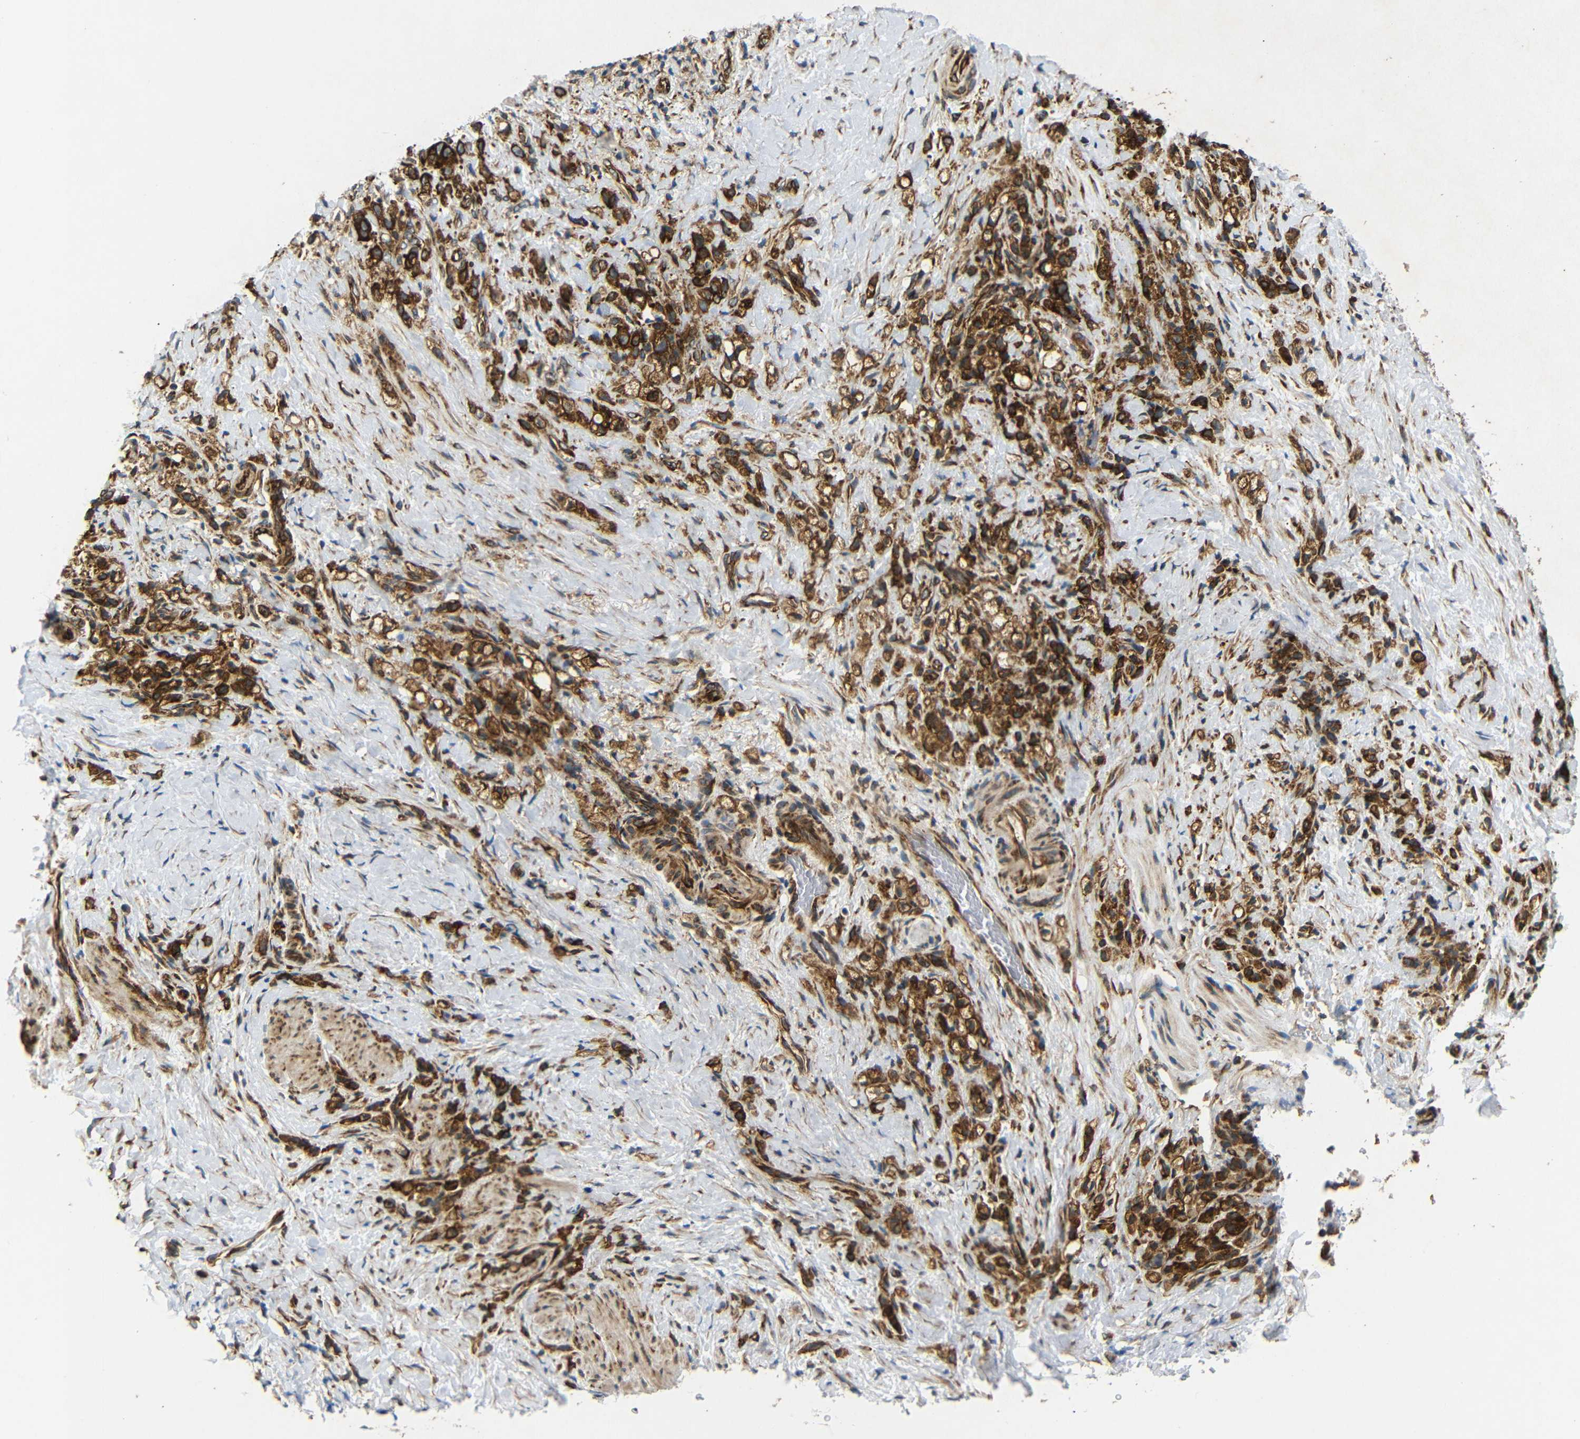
{"staining": {"intensity": "strong", "quantity": ">75%", "location": "cytoplasmic/membranous"}, "tissue": "stomach cancer", "cell_type": "Tumor cells", "image_type": "cancer", "snomed": [{"axis": "morphology", "description": "Adenocarcinoma, NOS"}, {"axis": "topography", "description": "Stomach"}], "caption": "Immunohistochemical staining of human stomach cancer (adenocarcinoma) displays high levels of strong cytoplasmic/membranous protein expression in about >75% of tumor cells. (Stains: DAB in brown, nuclei in blue, Microscopy: brightfield microscopy at high magnification).", "gene": "BTF3", "patient": {"sex": "male", "age": 82}}